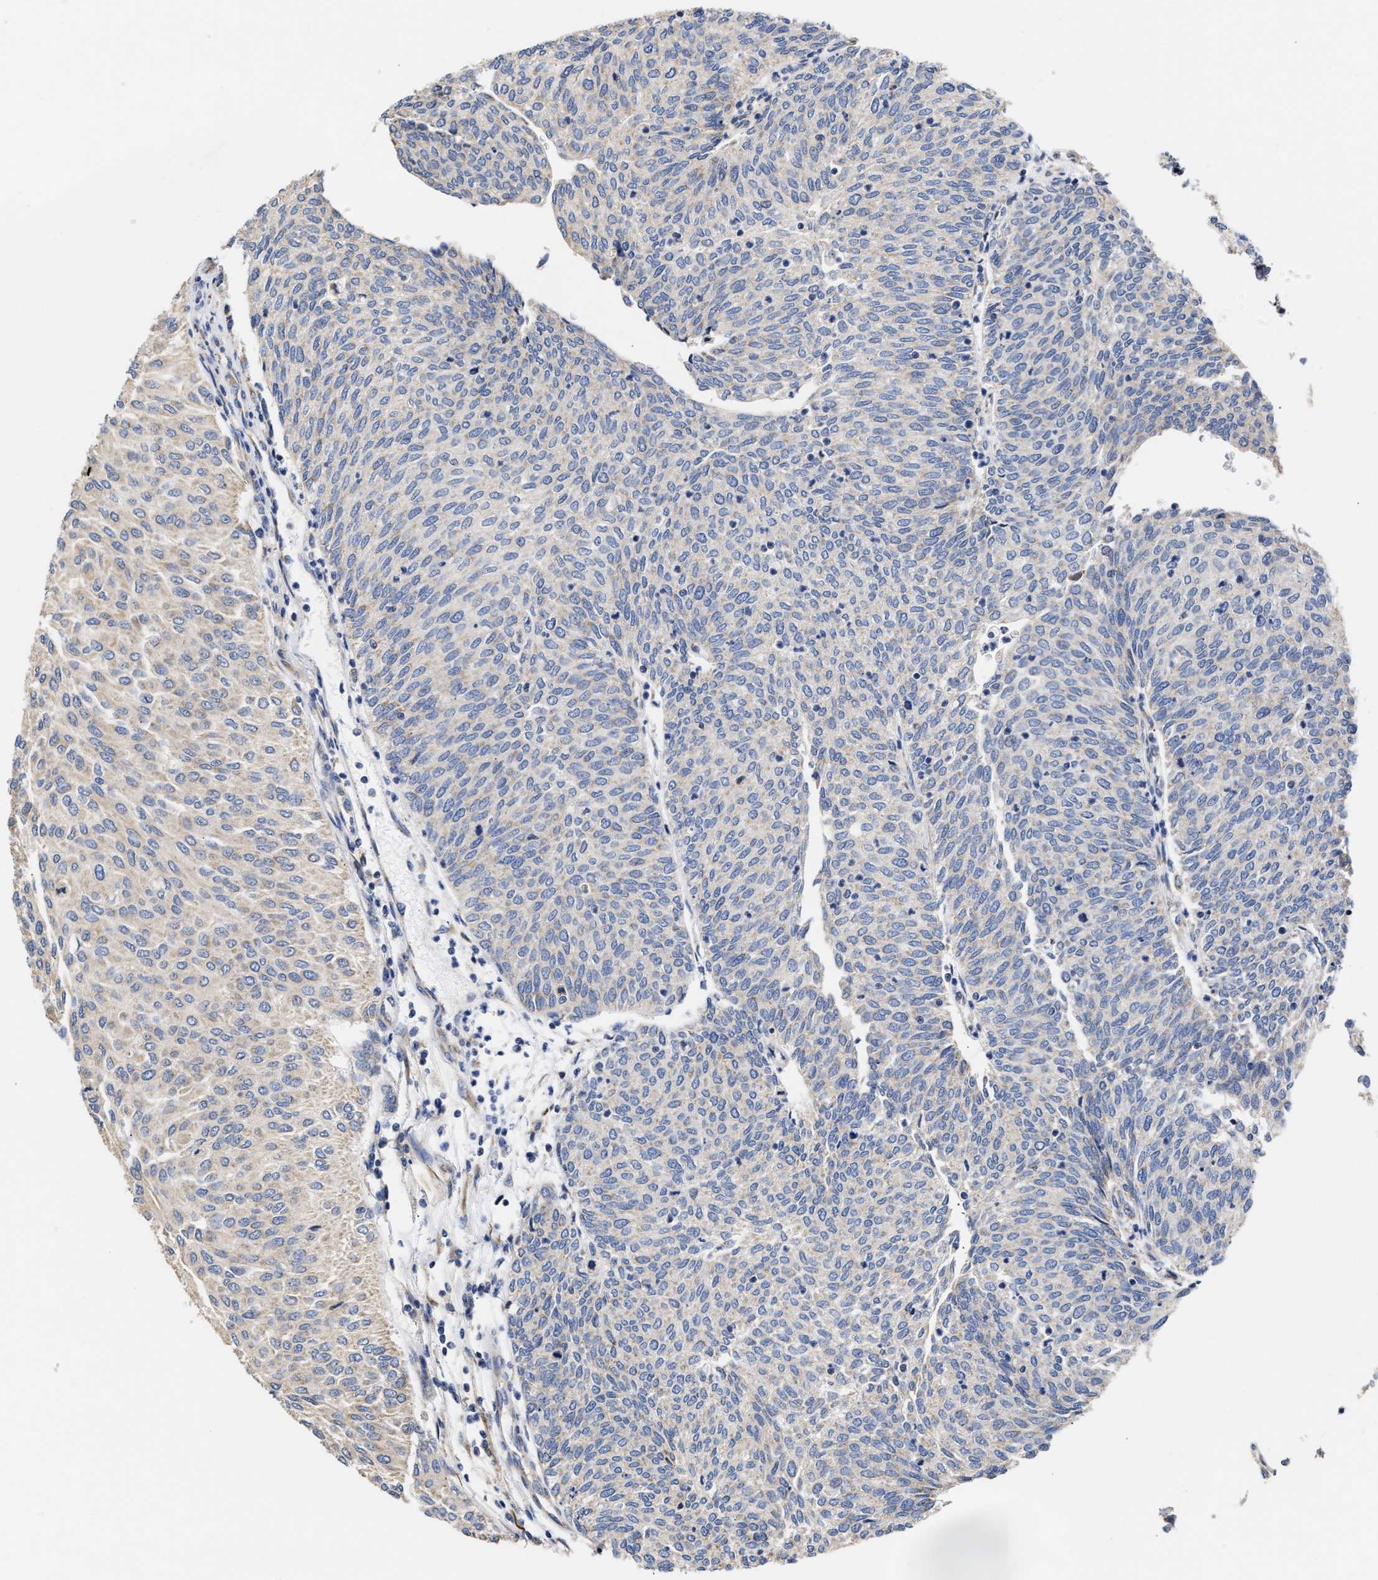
{"staining": {"intensity": "negative", "quantity": "none", "location": "none"}, "tissue": "urothelial cancer", "cell_type": "Tumor cells", "image_type": "cancer", "snomed": [{"axis": "morphology", "description": "Urothelial carcinoma, Low grade"}, {"axis": "topography", "description": "Urinary bladder"}], "caption": "Tumor cells are negative for brown protein staining in low-grade urothelial carcinoma.", "gene": "MALSU1", "patient": {"sex": "female", "age": 79}}